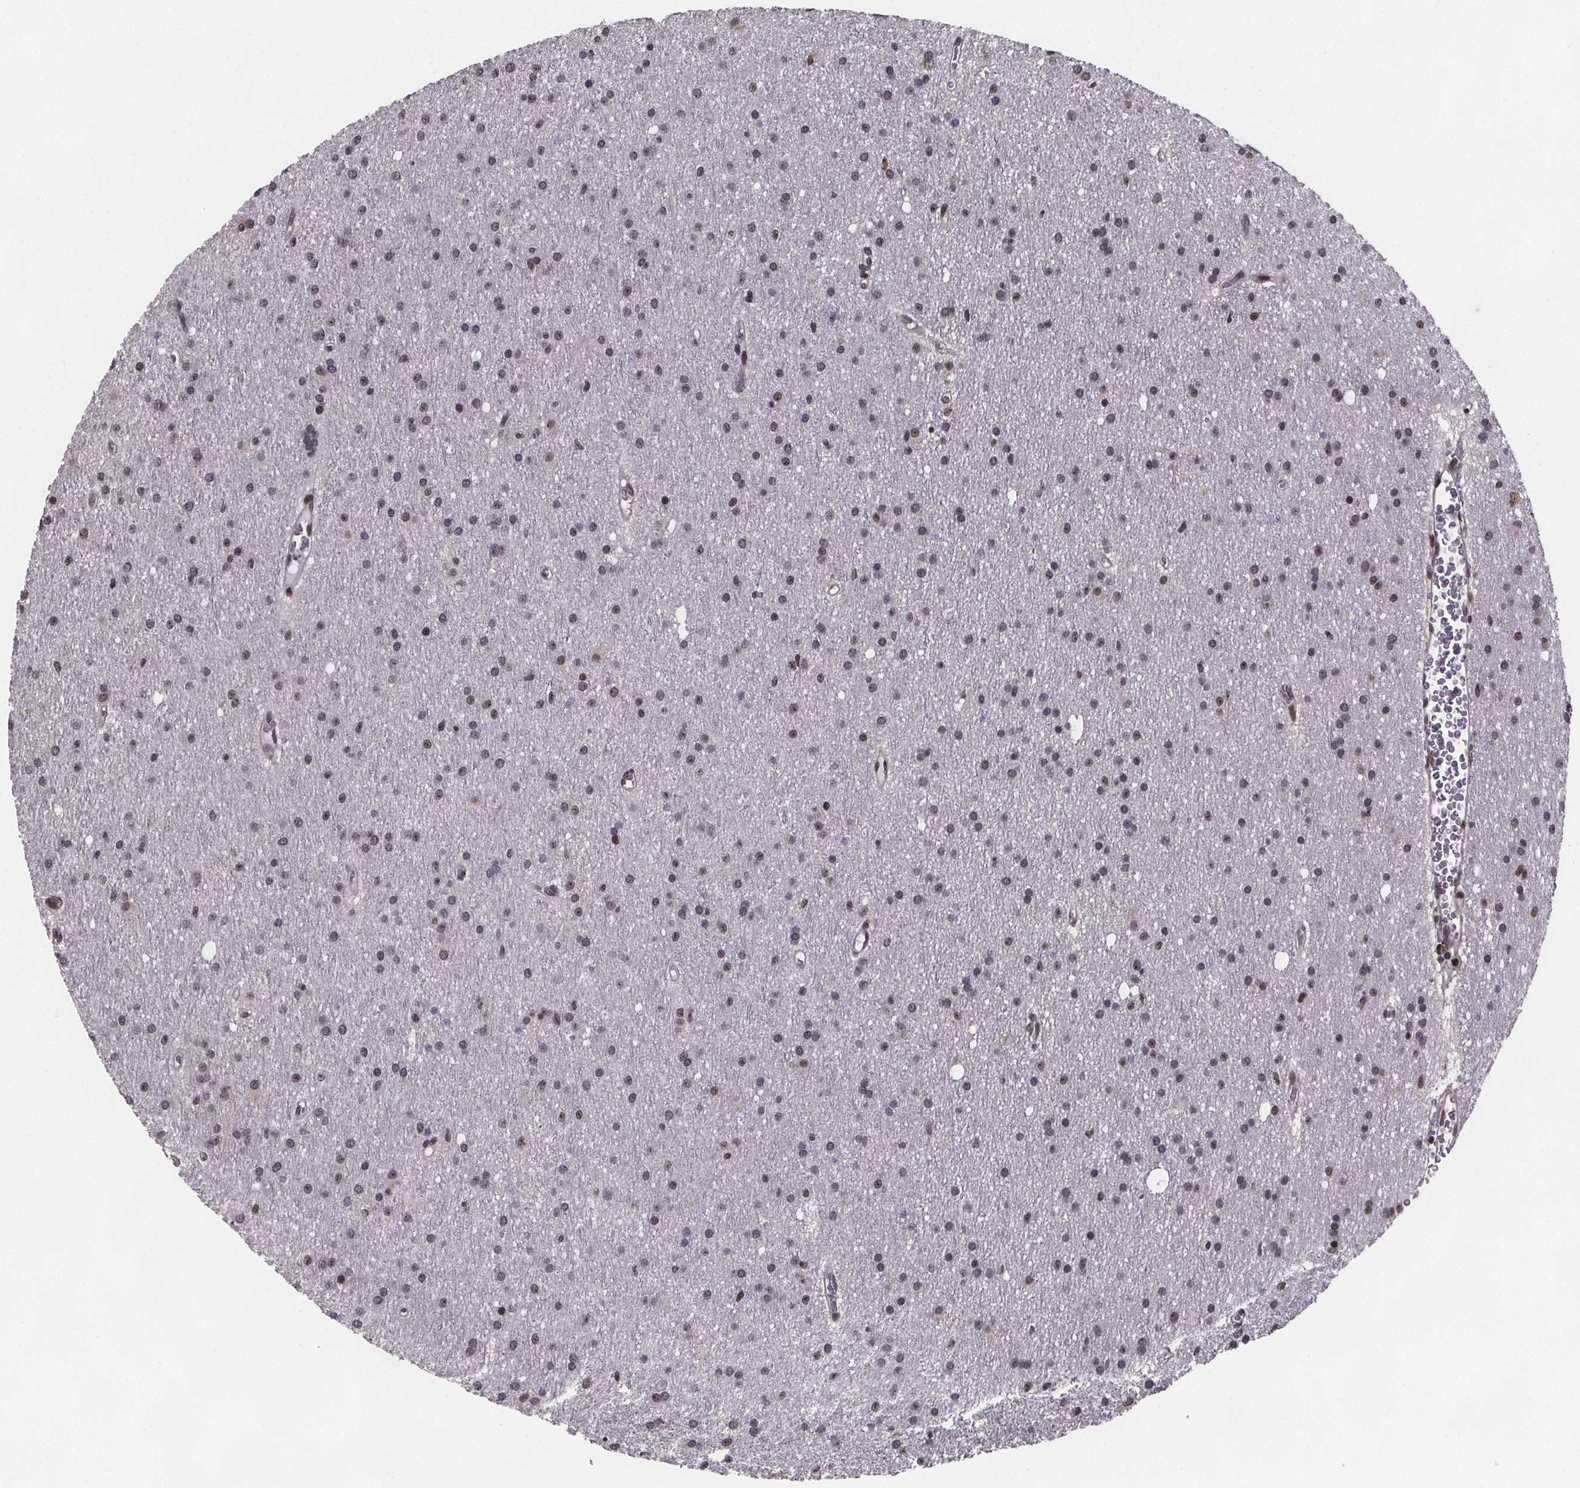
{"staining": {"intensity": "weak", "quantity": ">75%", "location": "nuclear"}, "tissue": "glioma", "cell_type": "Tumor cells", "image_type": "cancer", "snomed": [{"axis": "morphology", "description": "Glioma, malignant, Low grade"}, {"axis": "topography", "description": "Brain"}], "caption": "Immunohistochemical staining of human malignant glioma (low-grade) demonstrates low levels of weak nuclear protein expression in approximately >75% of tumor cells.", "gene": "U2SURP", "patient": {"sex": "male", "age": 27}}